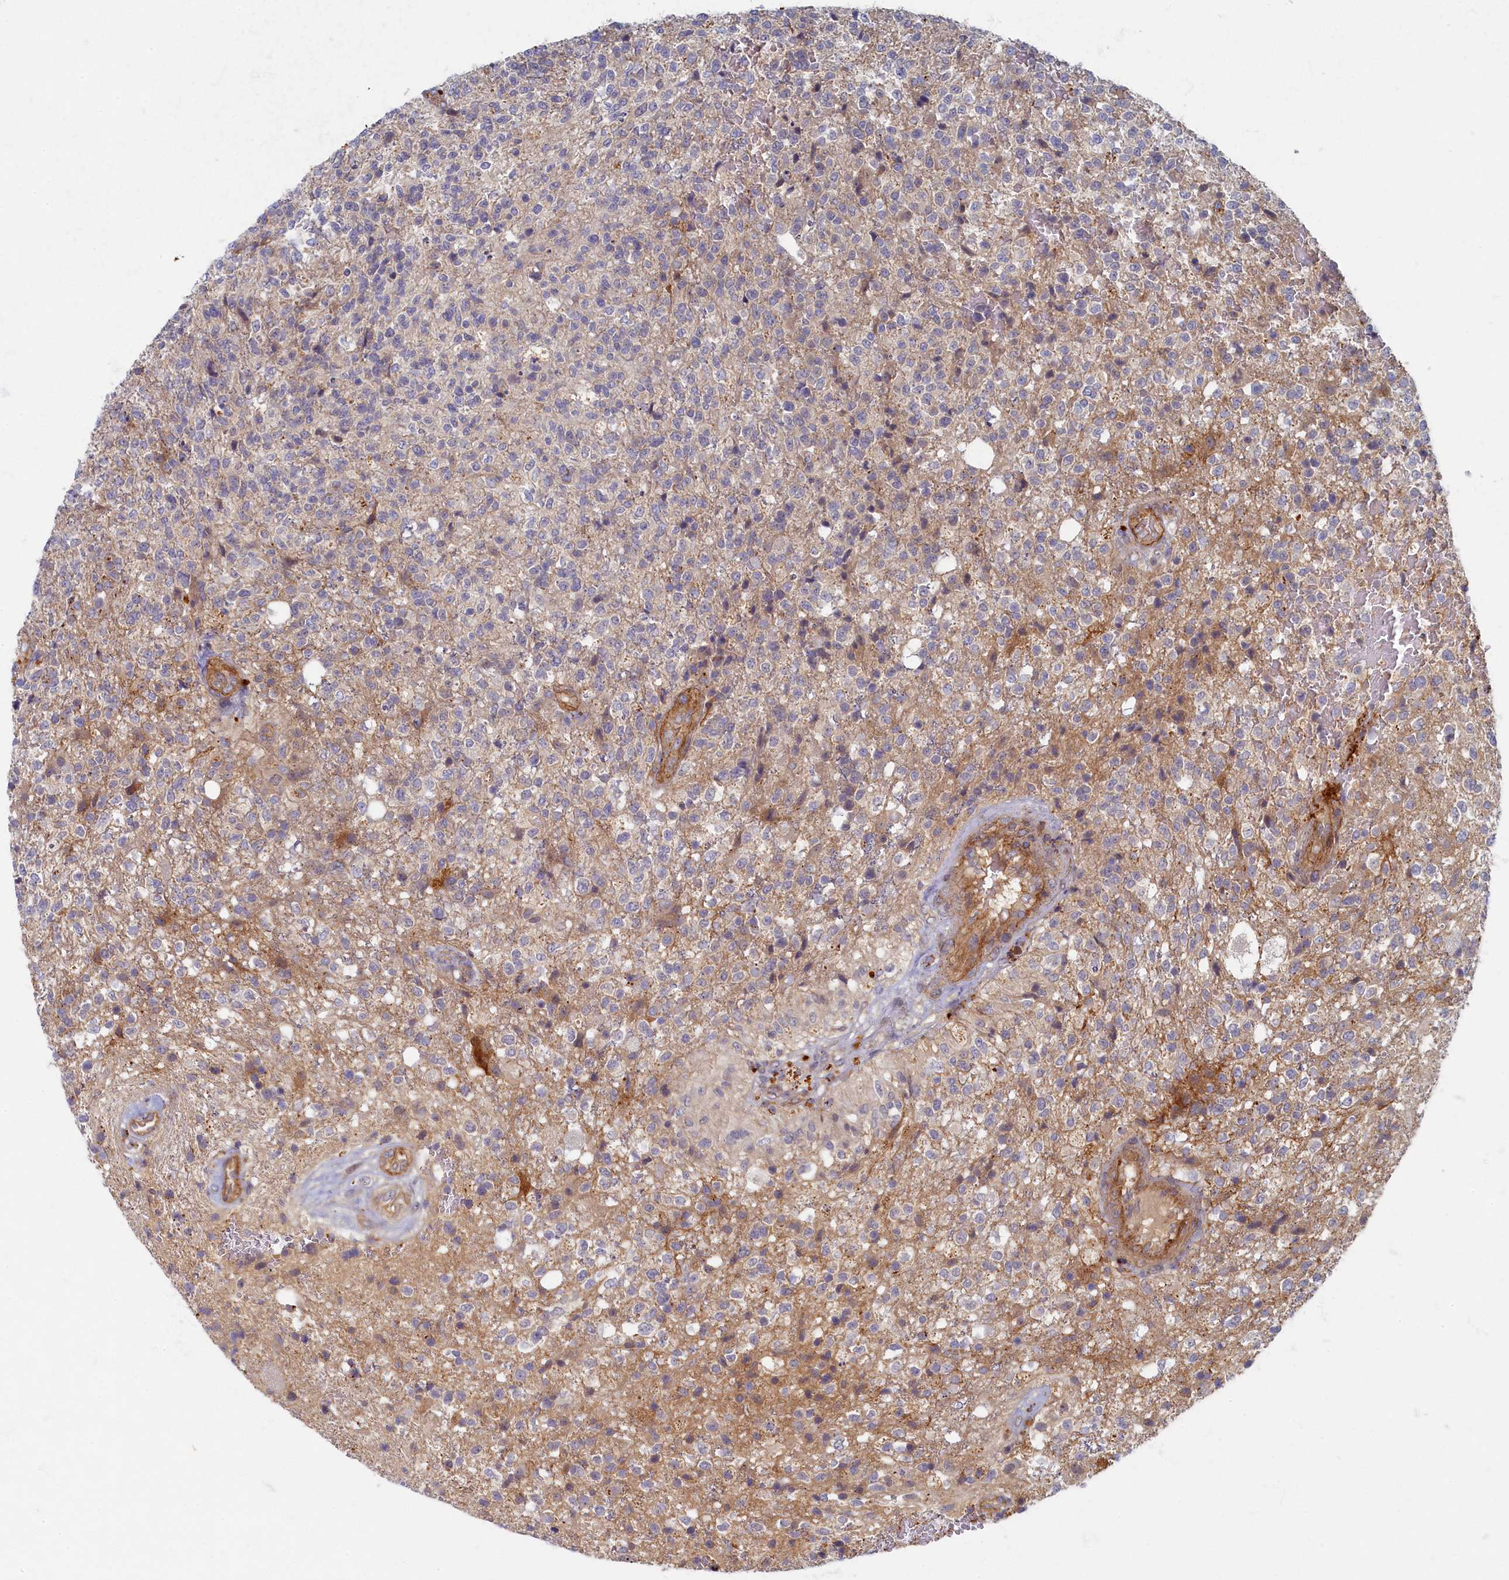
{"staining": {"intensity": "moderate", "quantity": "25%-75%", "location": "cytoplasmic/membranous"}, "tissue": "glioma", "cell_type": "Tumor cells", "image_type": "cancer", "snomed": [{"axis": "morphology", "description": "Glioma, malignant, High grade"}, {"axis": "topography", "description": "Brain"}], "caption": "Brown immunohistochemical staining in glioma demonstrates moderate cytoplasmic/membranous staining in approximately 25%-75% of tumor cells.", "gene": "PSMG2", "patient": {"sex": "male", "age": 56}}